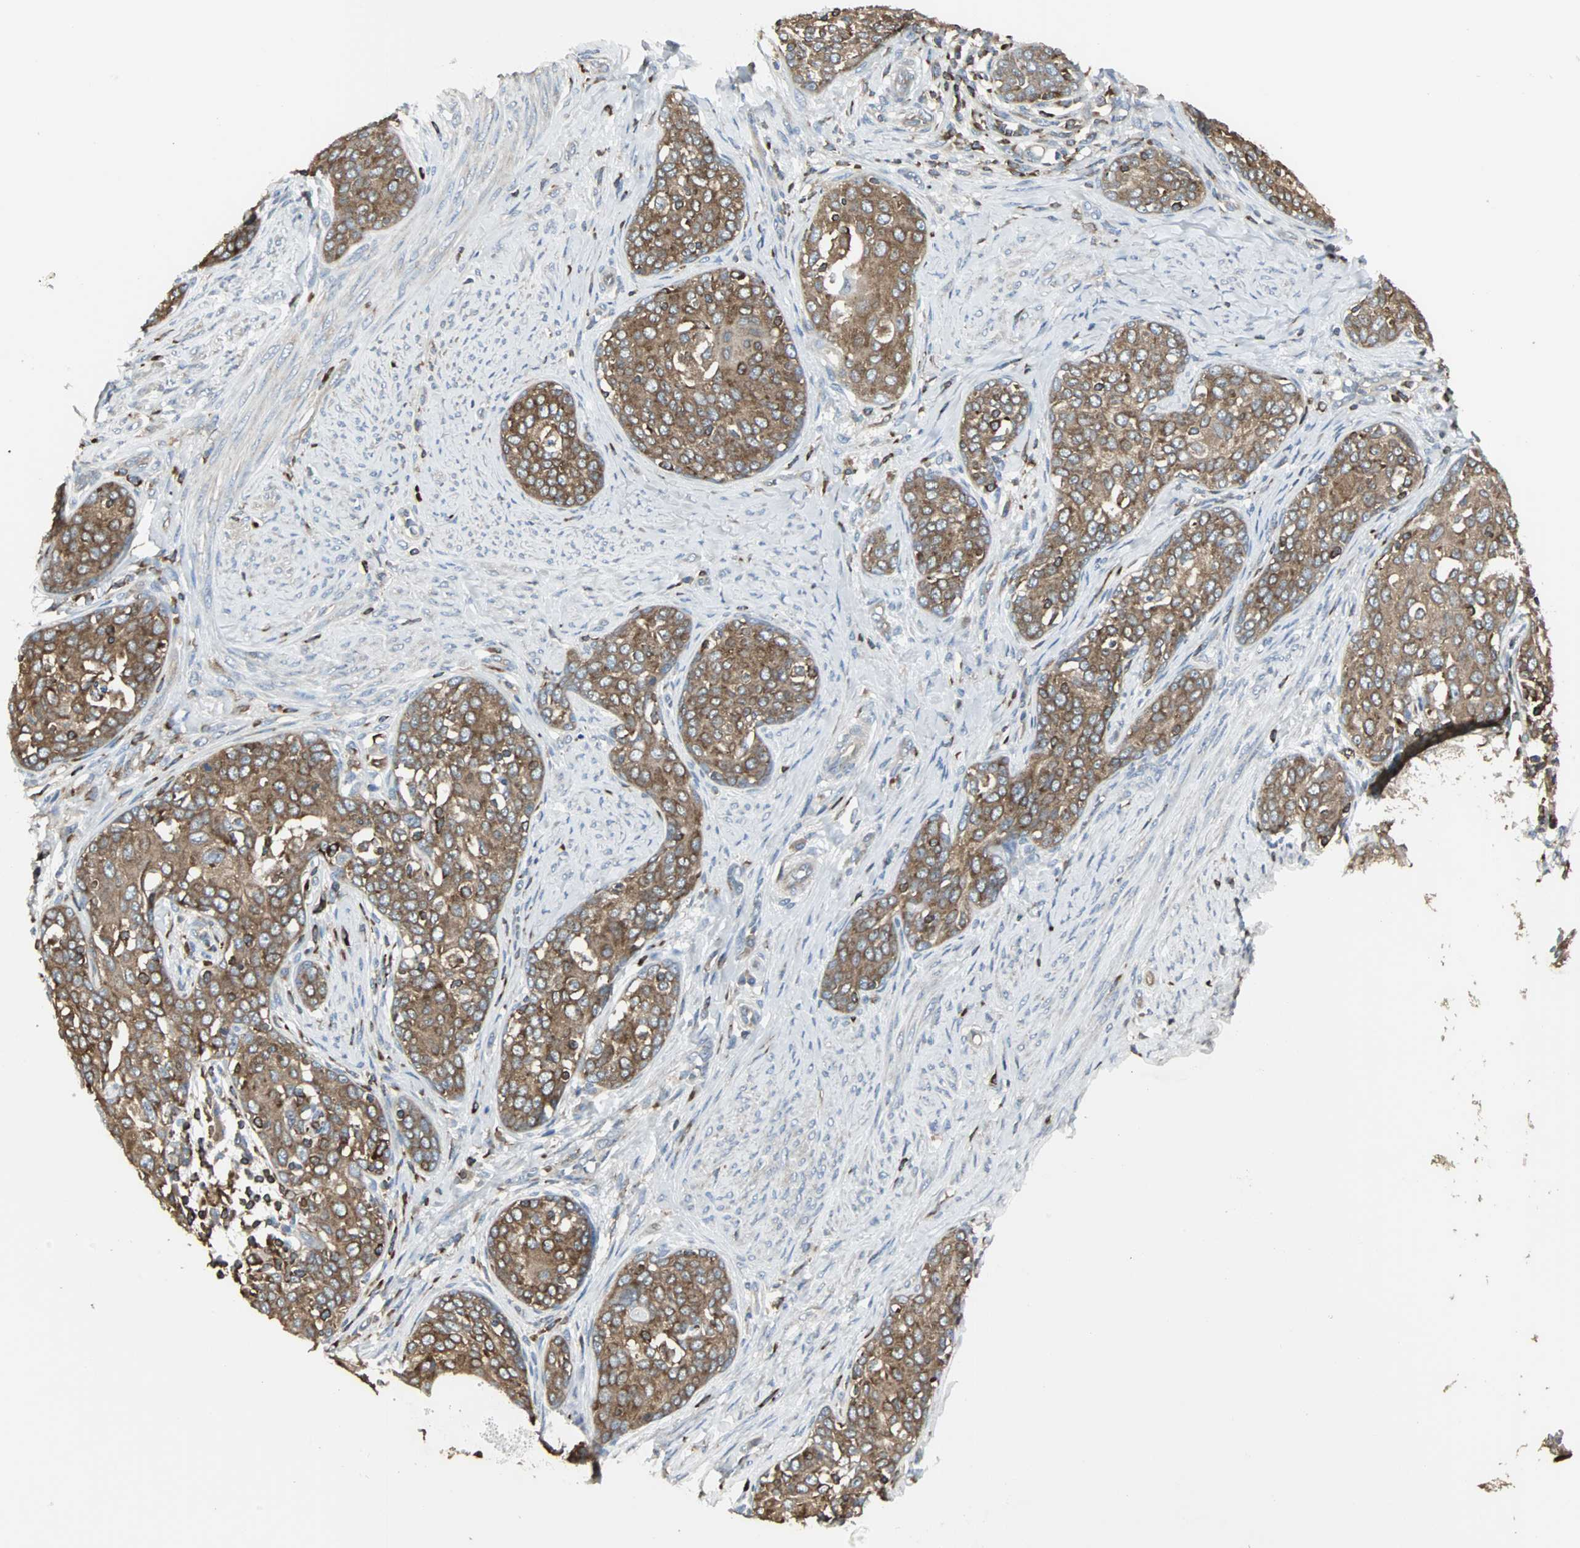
{"staining": {"intensity": "strong", "quantity": ">75%", "location": "cytoplasmic/membranous"}, "tissue": "cervical cancer", "cell_type": "Tumor cells", "image_type": "cancer", "snomed": [{"axis": "morphology", "description": "Squamous cell carcinoma, NOS"}, {"axis": "morphology", "description": "Adenocarcinoma, NOS"}, {"axis": "topography", "description": "Cervix"}], "caption": "Adenocarcinoma (cervical) tissue reveals strong cytoplasmic/membranous staining in approximately >75% of tumor cells, visualized by immunohistochemistry.", "gene": "LRRFIP1", "patient": {"sex": "female", "age": 52}}